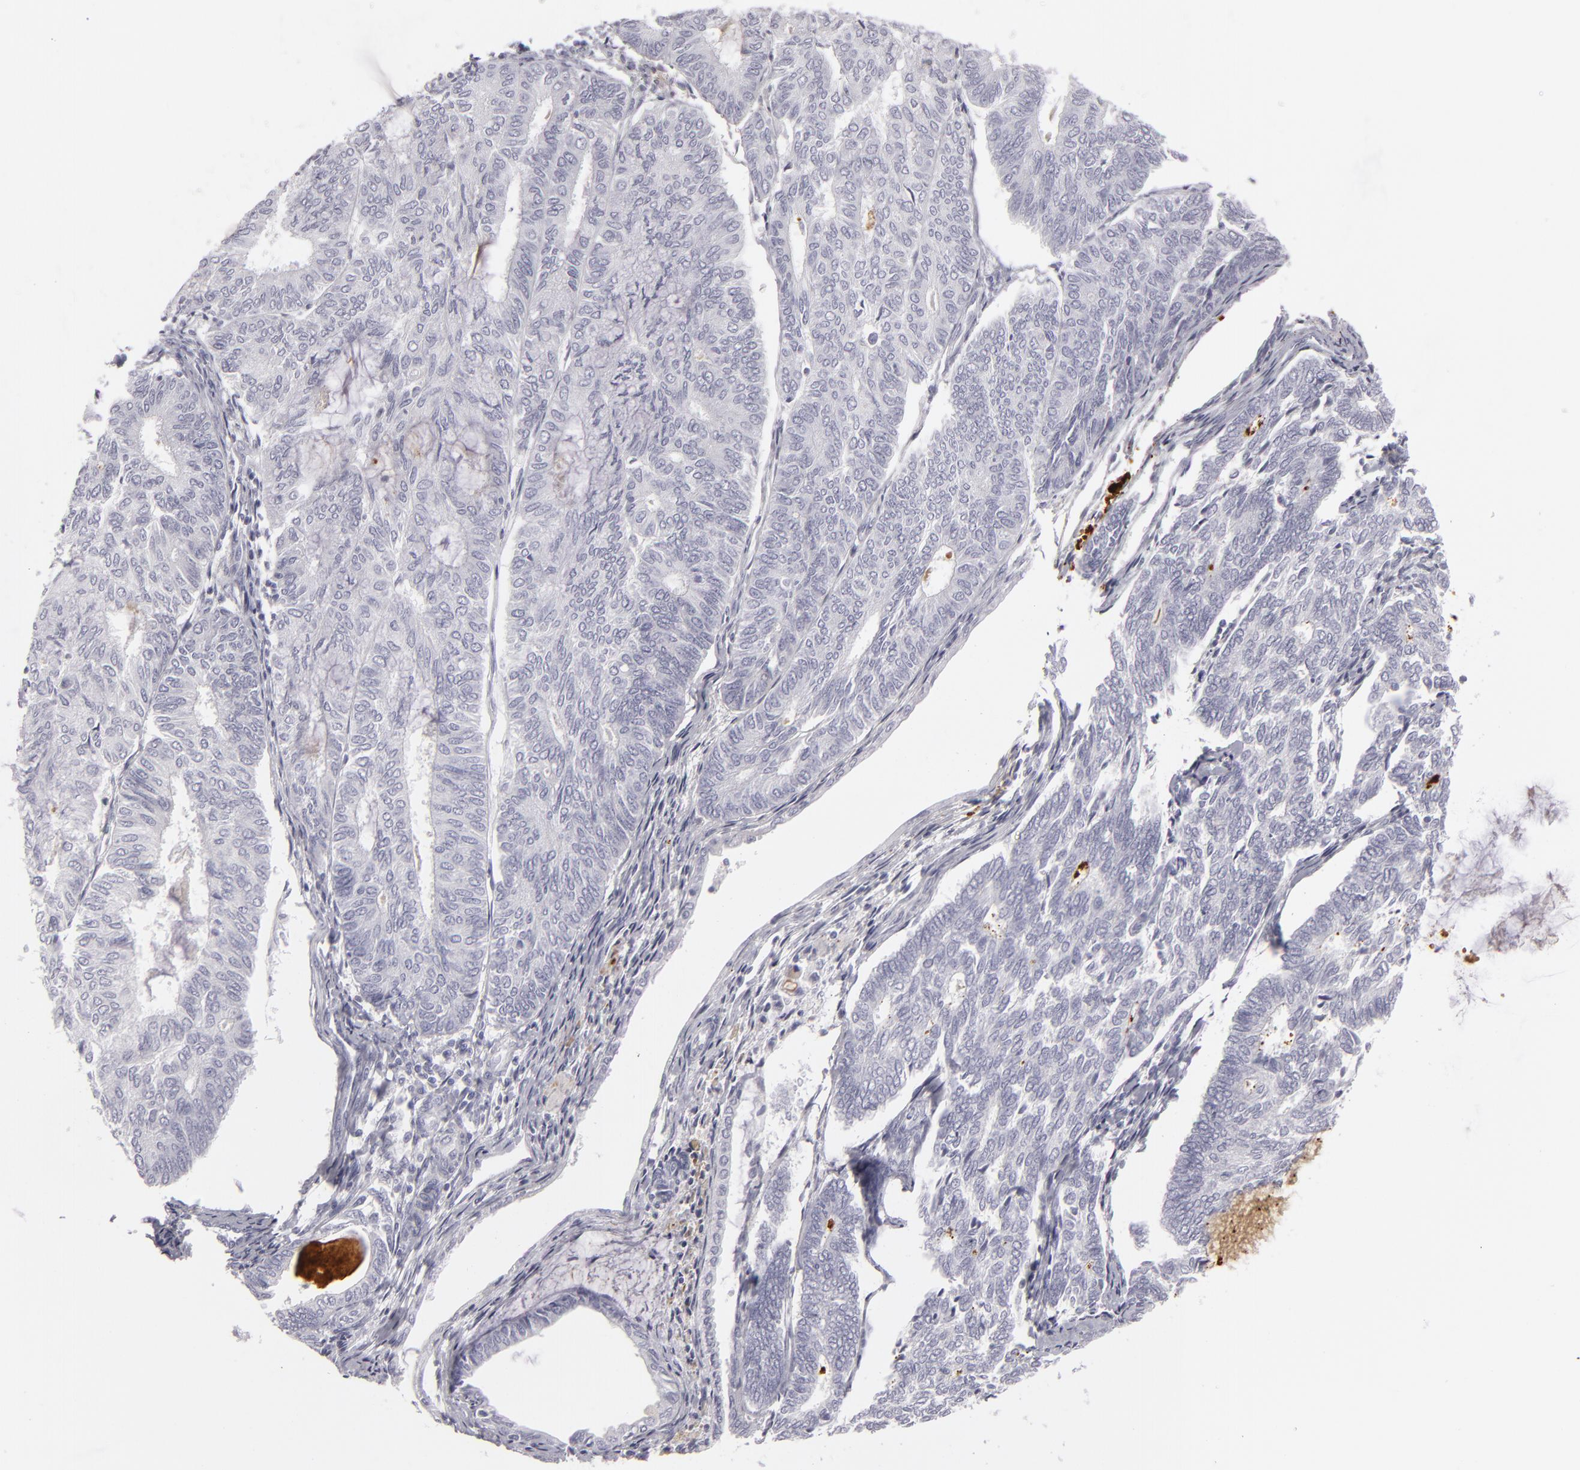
{"staining": {"intensity": "negative", "quantity": "none", "location": "none"}, "tissue": "endometrial cancer", "cell_type": "Tumor cells", "image_type": "cancer", "snomed": [{"axis": "morphology", "description": "Adenocarcinoma, NOS"}, {"axis": "topography", "description": "Endometrium"}], "caption": "High magnification brightfield microscopy of endometrial adenocarcinoma stained with DAB (3,3'-diaminobenzidine) (brown) and counterstained with hematoxylin (blue): tumor cells show no significant staining.", "gene": "C9", "patient": {"sex": "female", "age": 59}}